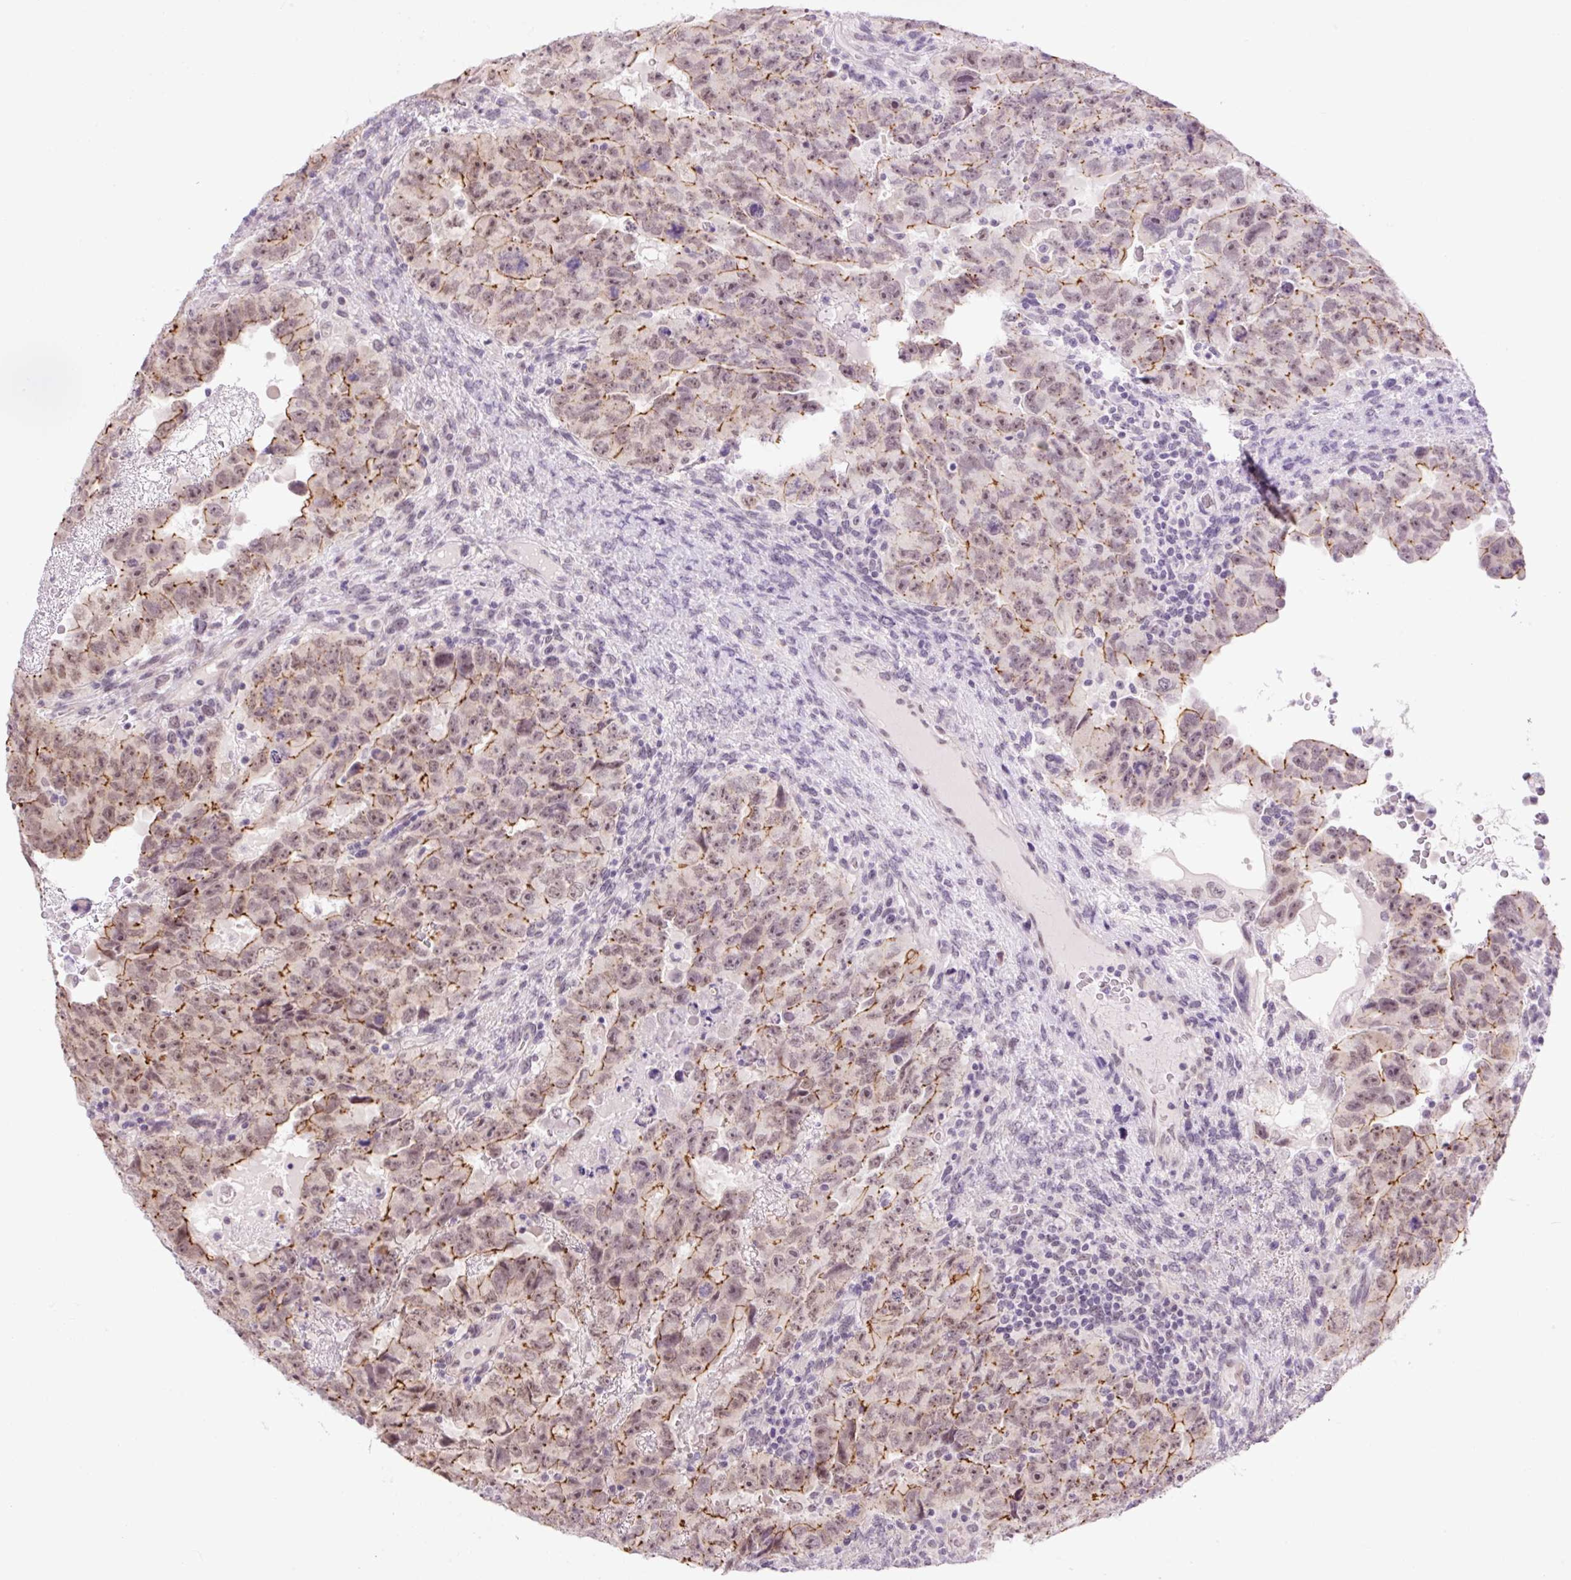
{"staining": {"intensity": "moderate", "quantity": ">75%", "location": "cytoplasmic/membranous,nuclear"}, "tissue": "testis cancer", "cell_type": "Tumor cells", "image_type": "cancer", "snomed": [{"axis": "morphology", "description": "Carcinoma, Embryonal, NOS"}, {"axis": "topography", "description": "Testis"}], "caption": "Protein expression analysis of human testis embryonal carcinoma reveals moderate cytoplasmic/membranous and nuclear expression in about >75% of tumor cells. The protein is stained brown, and the nuclei are stained in blue (DAB IHC with brightfield microscopy, high magnification).", "gene": "ICE1", "patient": {"sex": "male", "age": 24}}